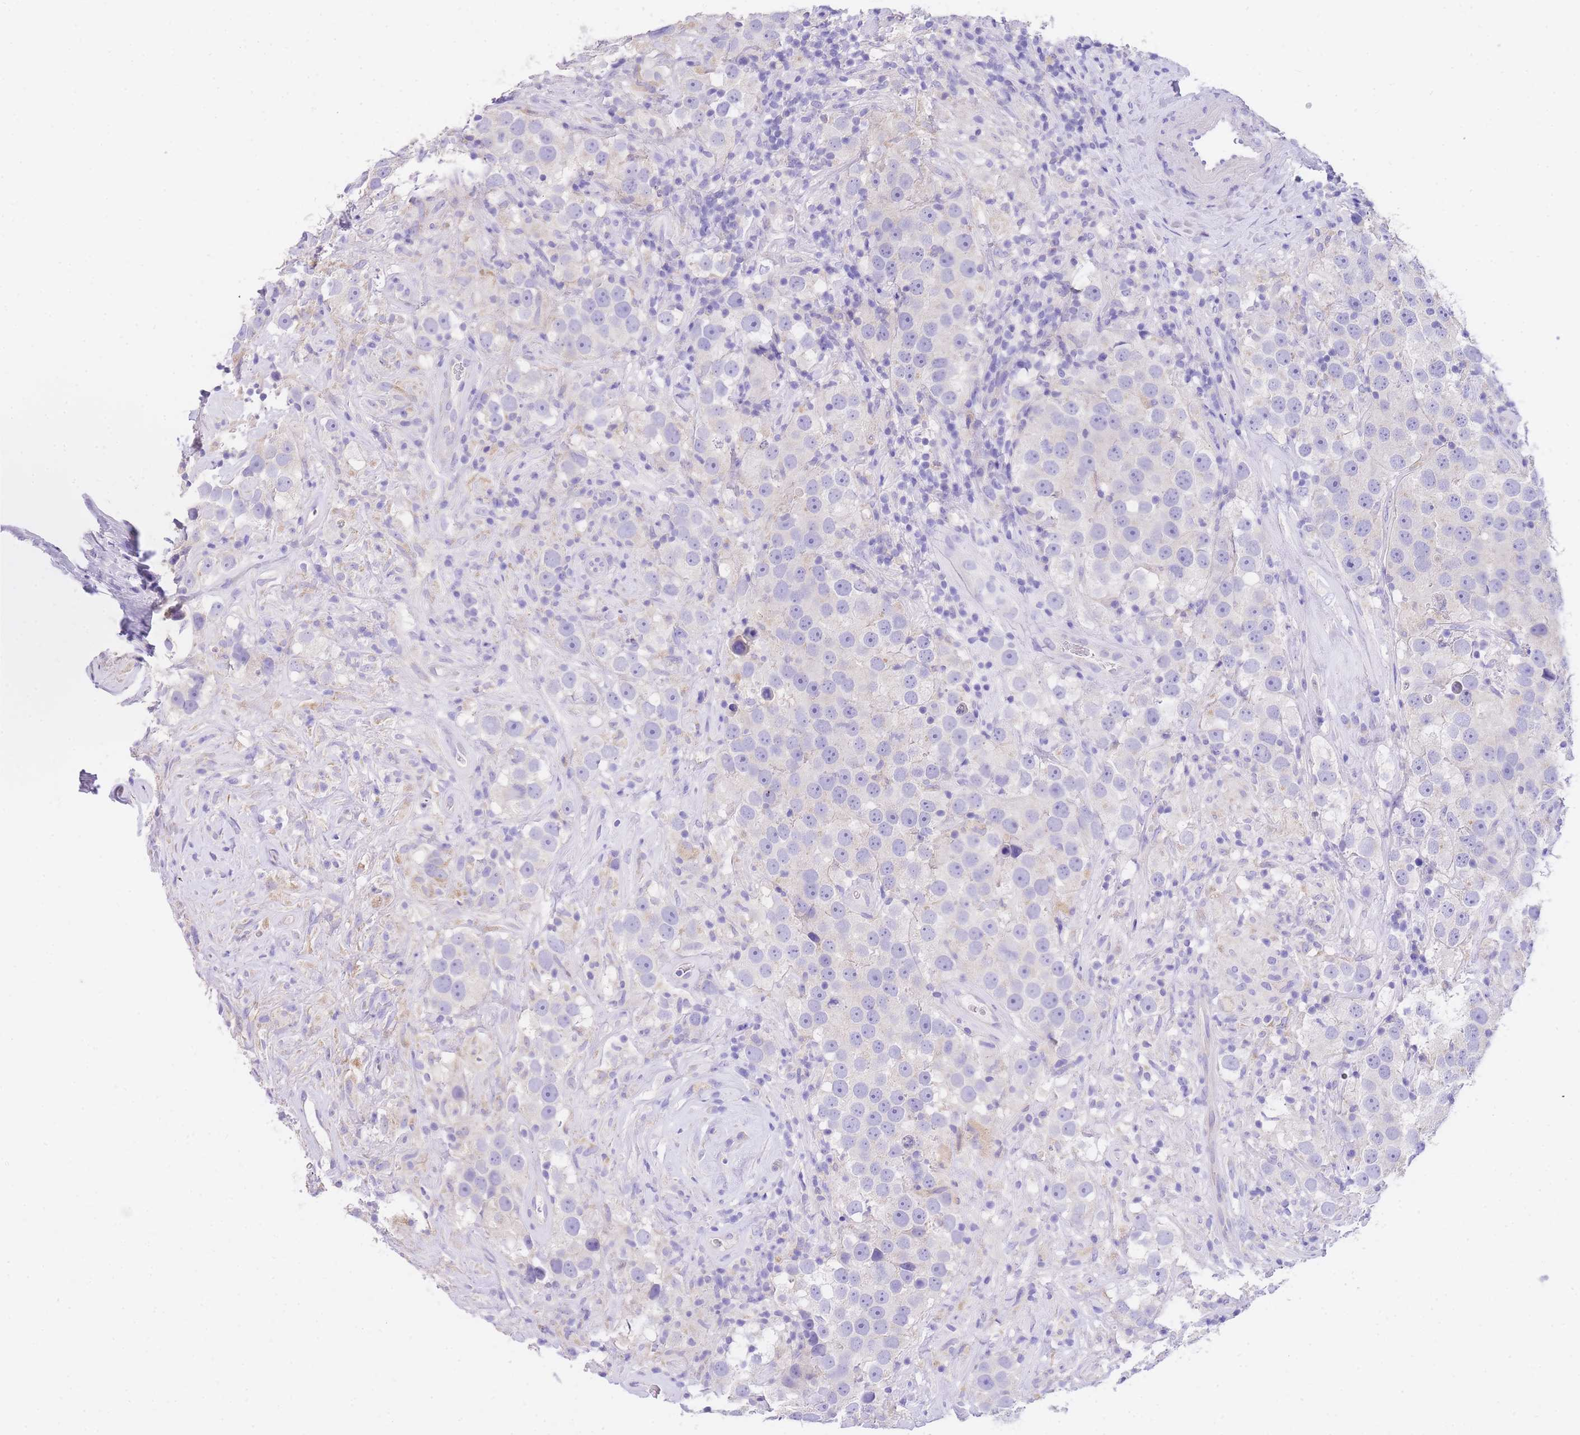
{"staining": {"intensity": "negative", "quantity": "none", "location": "none"}, "tissue": "testis cancer", "cell_type": "Tumor cells", "image_type": "cancer", "snomed": [{"axis": "morphology", "description": "Seminoma, NOS"}, {"axis": "topography", "description": "Testis"}], "caption": "A micrograph of human testis cancer is negative for staining in tumor cells.", "gene": "EPN2", "patient": {"sex": "male", "age": 49}}